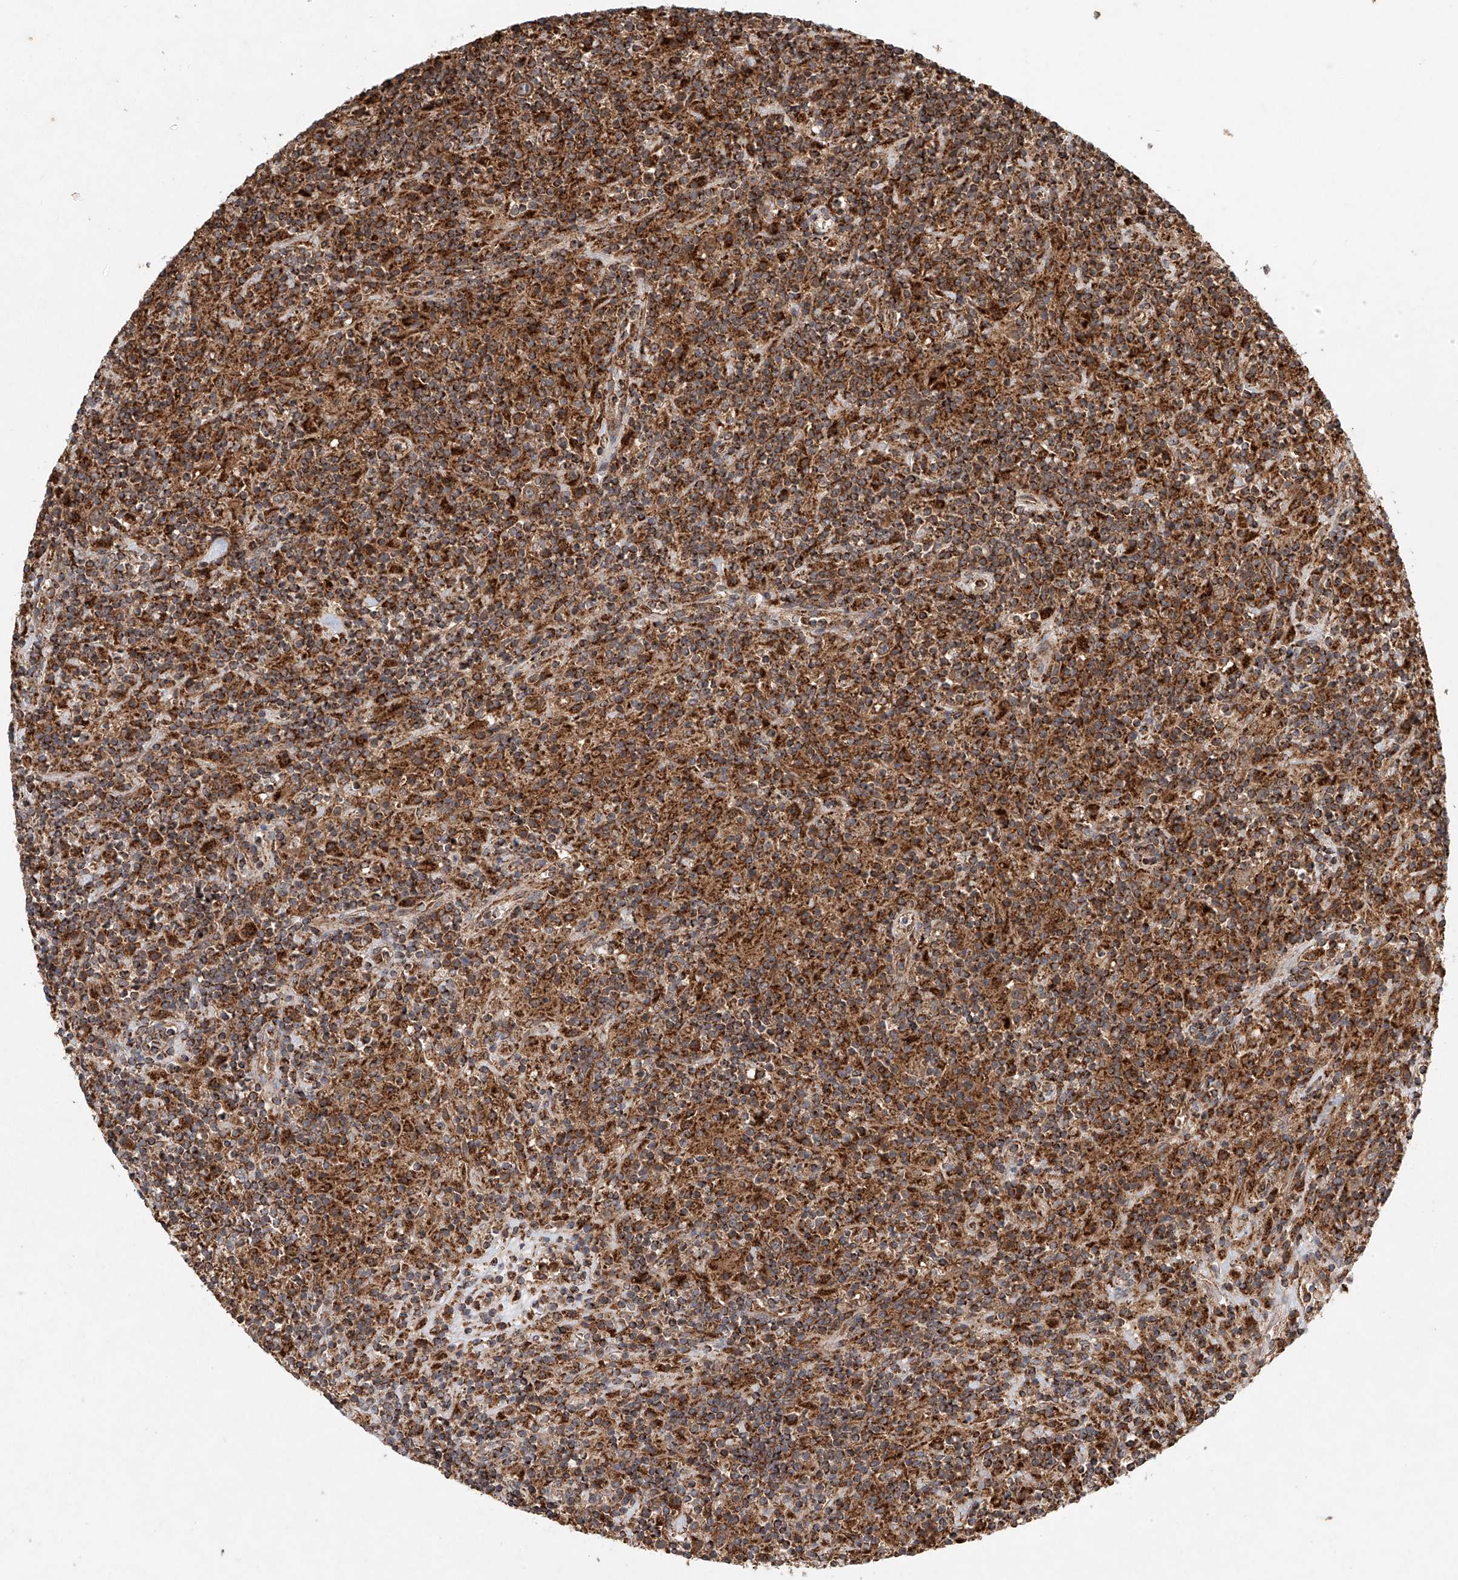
{"staining": {"intensity": "moderate", "quantity": ">75%", "location": "cytoplasmic/membranous"}, "tissue": "lymphoma", "cell_type": "Tumor cells", "image_type": "cancer", "snomed": [{"axis": "morphology", "description": "Hodgkin's disease, NOS"}, {"axis": "topography", "description": "Lymph node"}], "caption": "Immunohistochemical staining of Hodgkin's disease displays medium levels of moderate cytoplasmic/membranous protein expression in about >75% of tumor cells.", "gene": "DCAF11", "patient": {"sex": "male", "age": 70}}